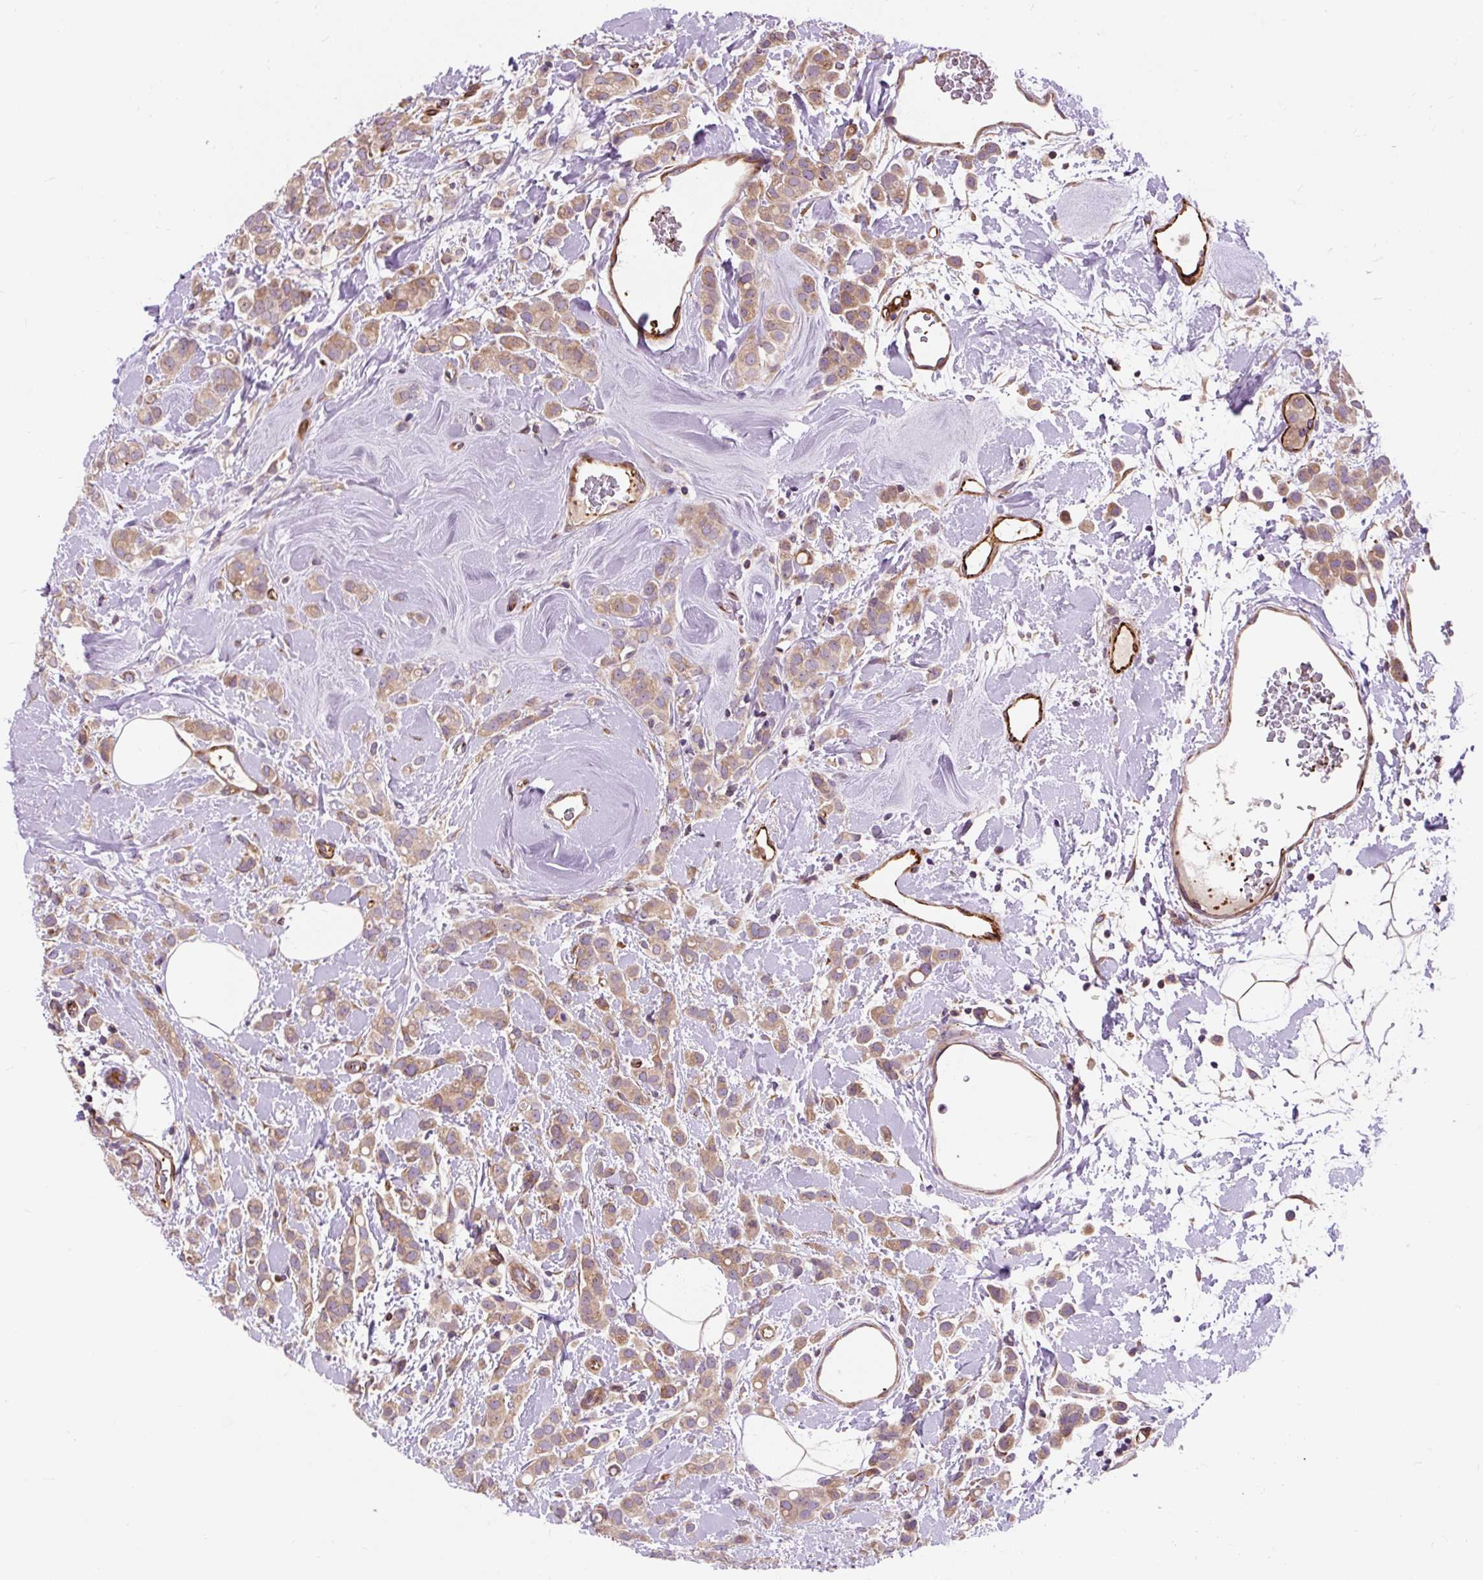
{"staining": {"intensity": "moderate", "quantity": ">75%", "location": "cytoplasmic/membranous"}, "tissue": "breast cancer", "cell_type": "Tumor cells", "image_type": "cancer", "snomed": [{"axis": "morphology", "description": "Lobular carcinoma"}, {"axis": "topography", "description": "Breast"}], "caption": "A micrograph showing moderate cytoplasmic/membranous positivity in approximately >75% of tumor cells in breast cancer (lobular carcinoma), as visualized by brown immunohistochemical staining.", "gene": "PCDHGB3", "patient": {"sex": "female", "age": 68}}